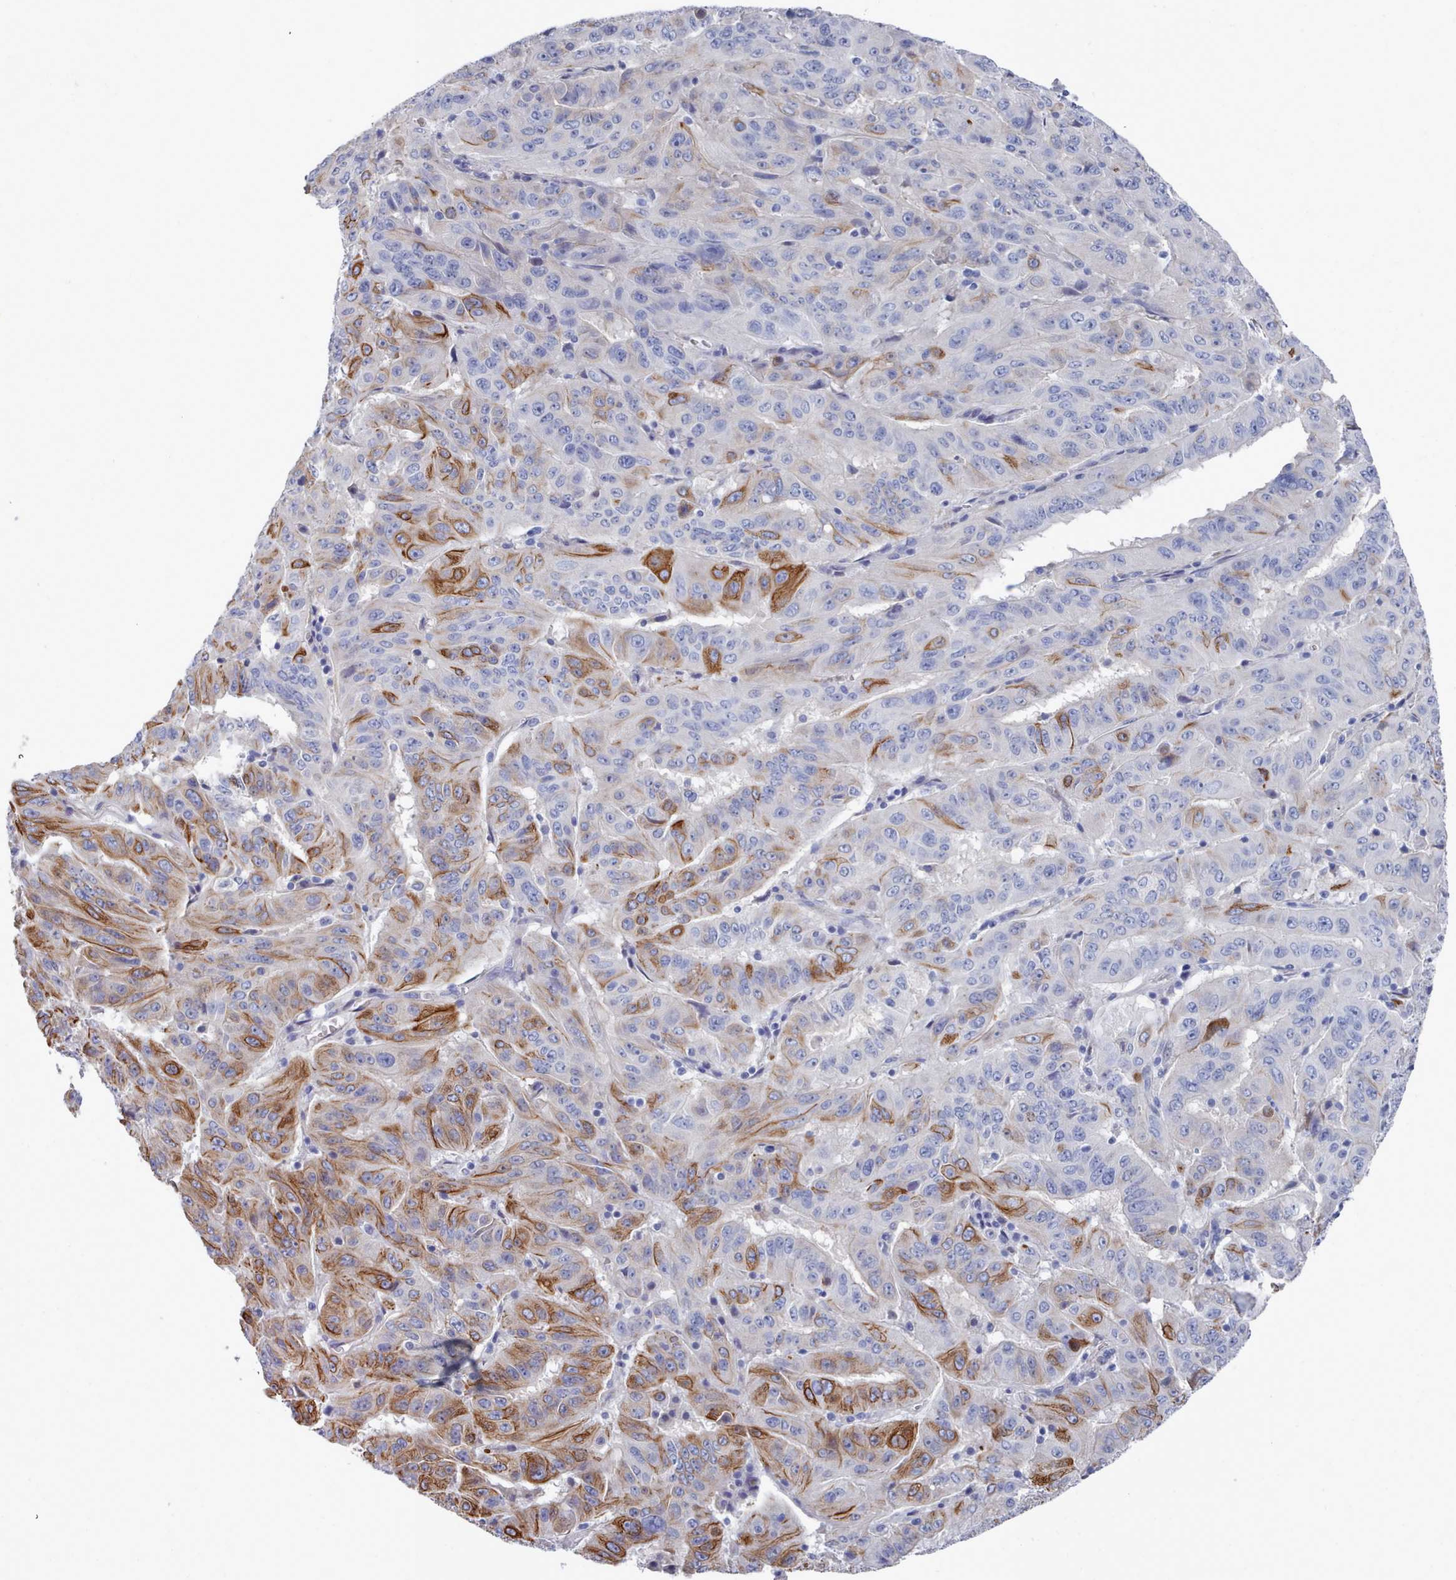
{"staining": {"intensity": "moderate", "quantity": "25%-75%", "location": "cytoplasmic/membranous"}, "tissue": "pancreatic cancer", "cell_type": "Tumor cells", "image_type": "cancer", "snomed": [{"axis": "morphology", "description": "Adenocarcinoma, NOS"}, {"axis": "topography", "description": "Pancreas"}], "caption": "Tumor cells show medium levels of moderate cytoplasmic/membranous positivity in about 25%-75% of cells in human pancreatic adenocarcinoma.", "gene": "PDE4C", "patient": {"sex": "male", "age": 63}}